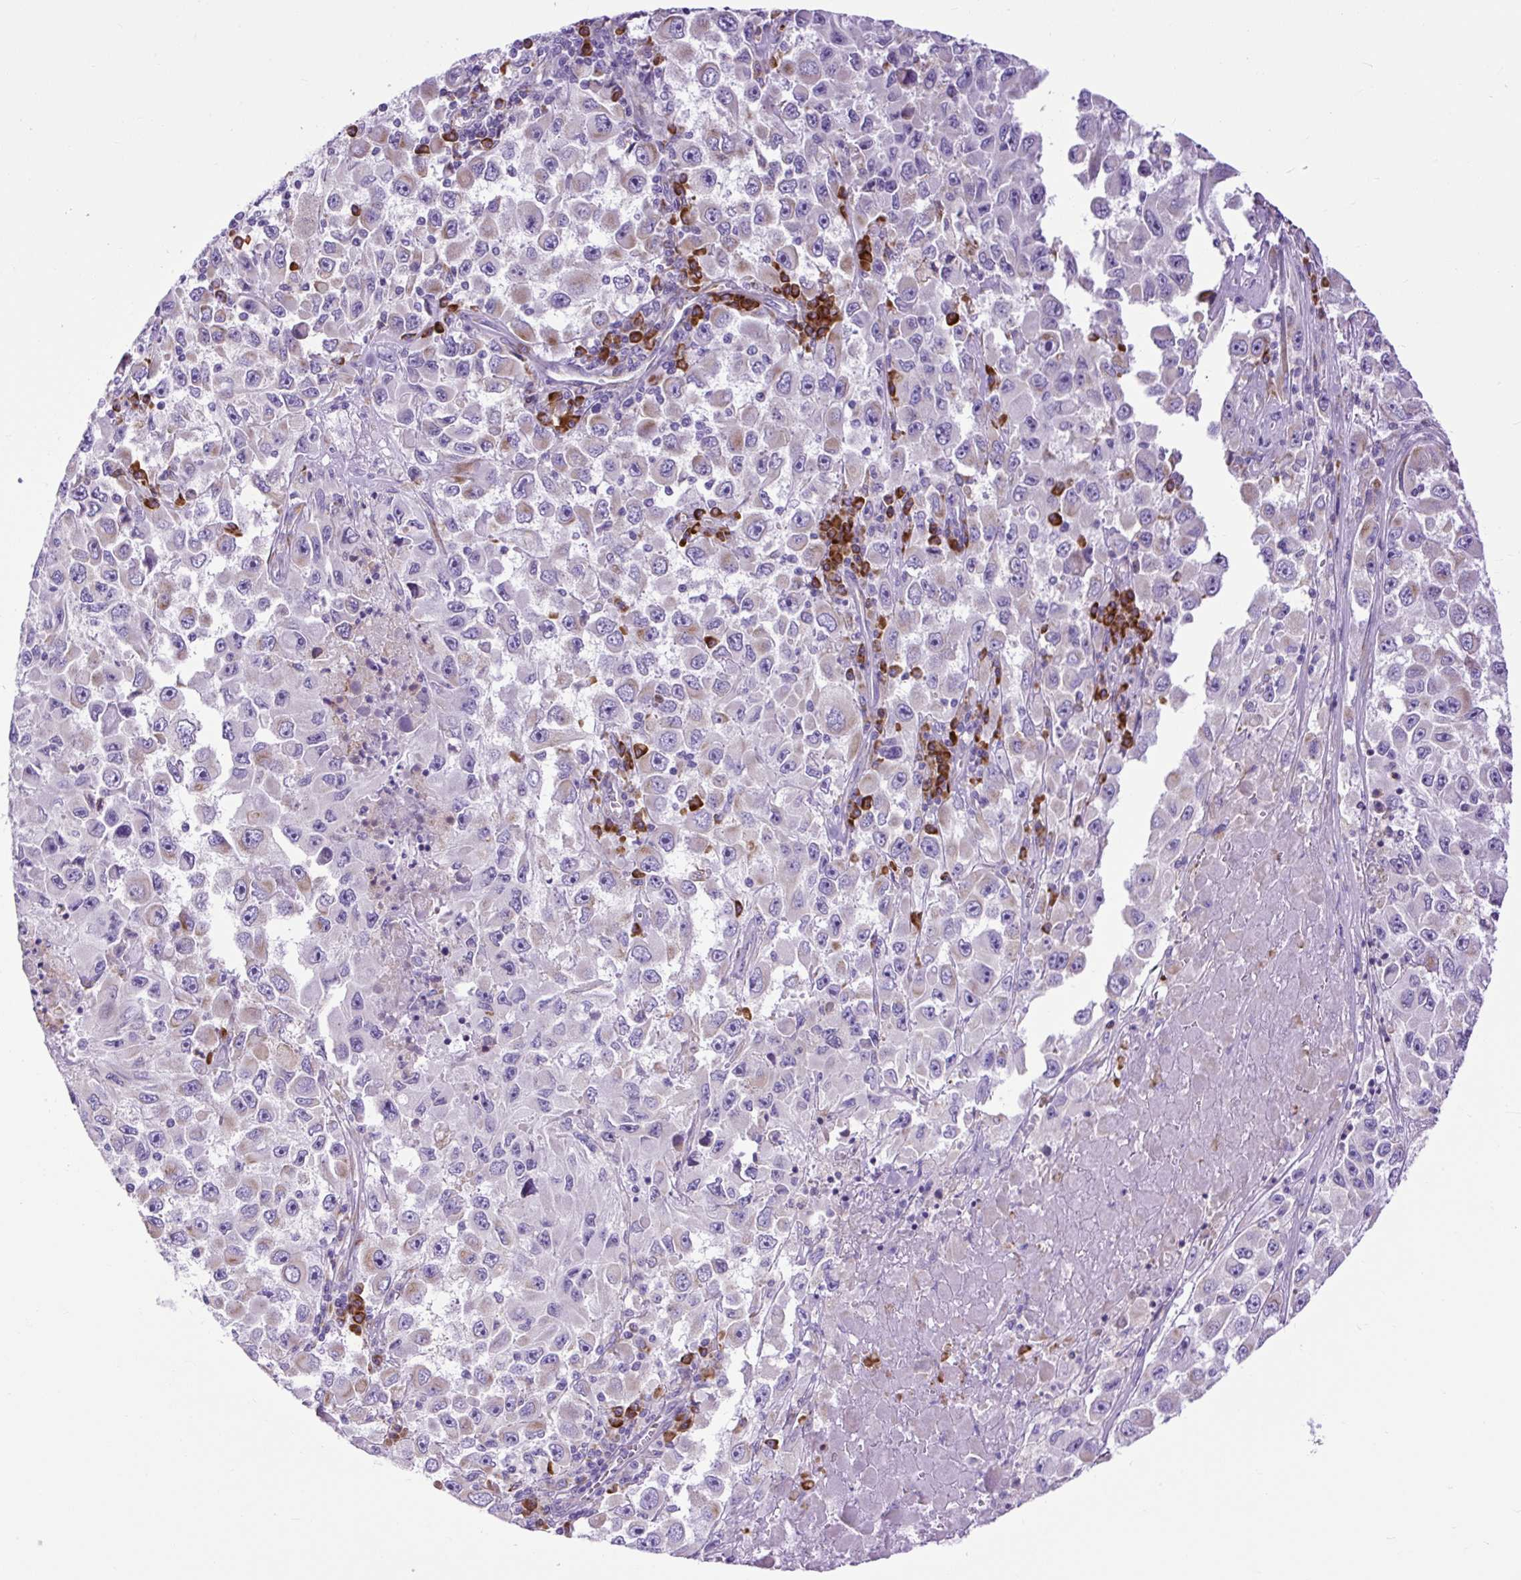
{"staining": {"intensity": "moderate", "quantity": "<25%", "location": "cytoplasmic/membranous"}, "tissue": "melanoma", "cell_type": "Tumor cells", "image_type": "cancer", "snomed": [{"axis": "morphology", "description": "Malignant melanoma, Metastatic site"}, {"axis": "topography", "description": "Lymph node"}], "caption": "IHC image of malignant melanoma (metastatic site) stained for a protein (brown), which displays low levels of moderate cytoplasmic/membranous expression in approximately <25% of tumor cells.", "gene": "DDOST", "patient": {"sex": "female", "age": 67}}